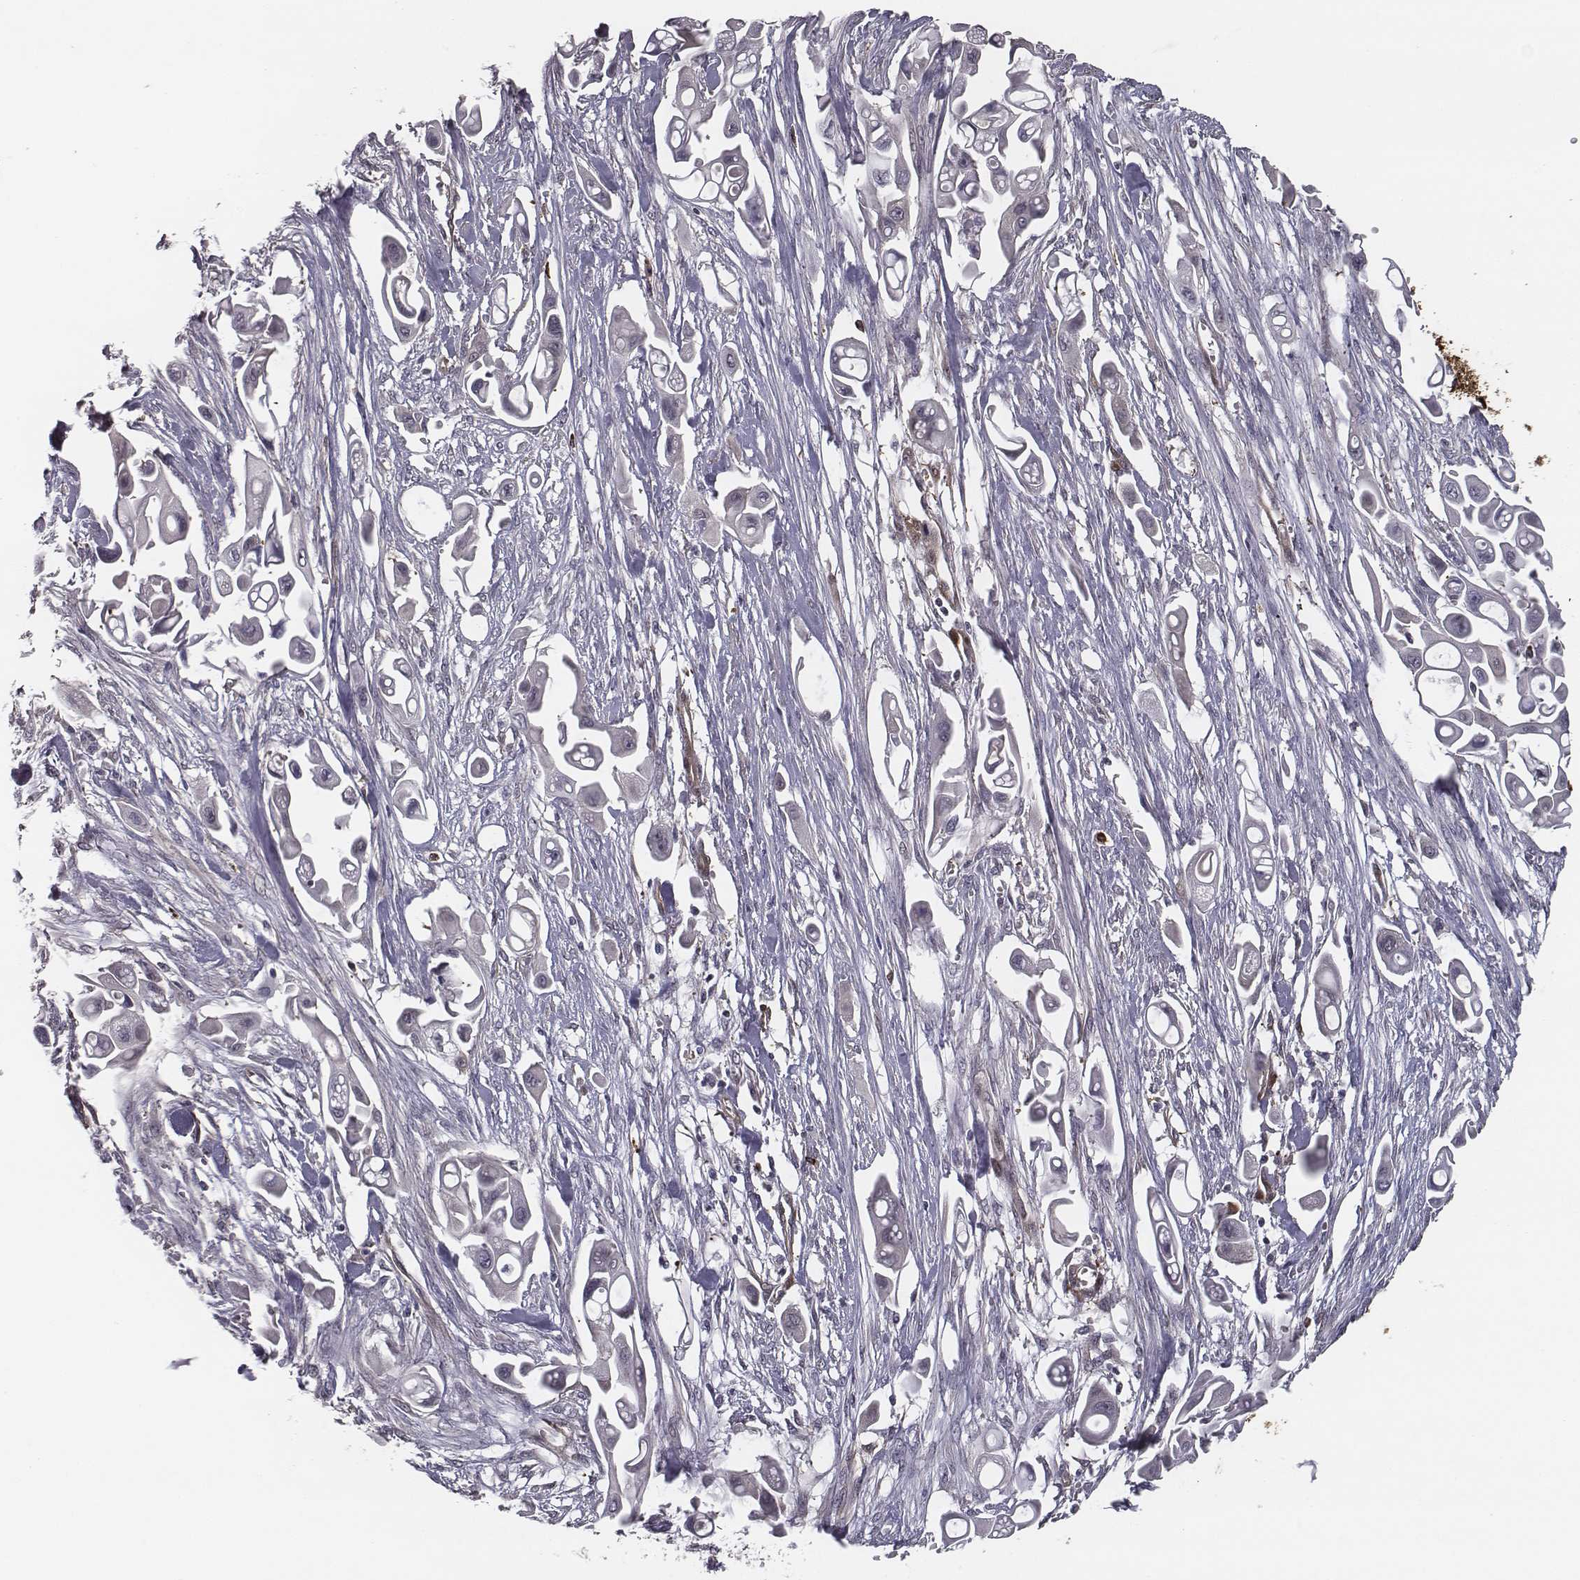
{"staining": {"intensity": "negative", "quantity": "none", "location": "none"}, "tissue": "pancreatic cancer", "cell_type": "Tumor cells", "image_type": "cancer", "snomed": [{"axis": "morphology", "description": "Adenocarcinoma, NOS"}, {"axis": "topography", "description": "Pancreas"}], "caption": "Tumor cells are negative for brown protein staining in adenocarcinoma (pancreatic).", "gene": "ISYNA1", "patient": {"sex": "male", "age": 50}}